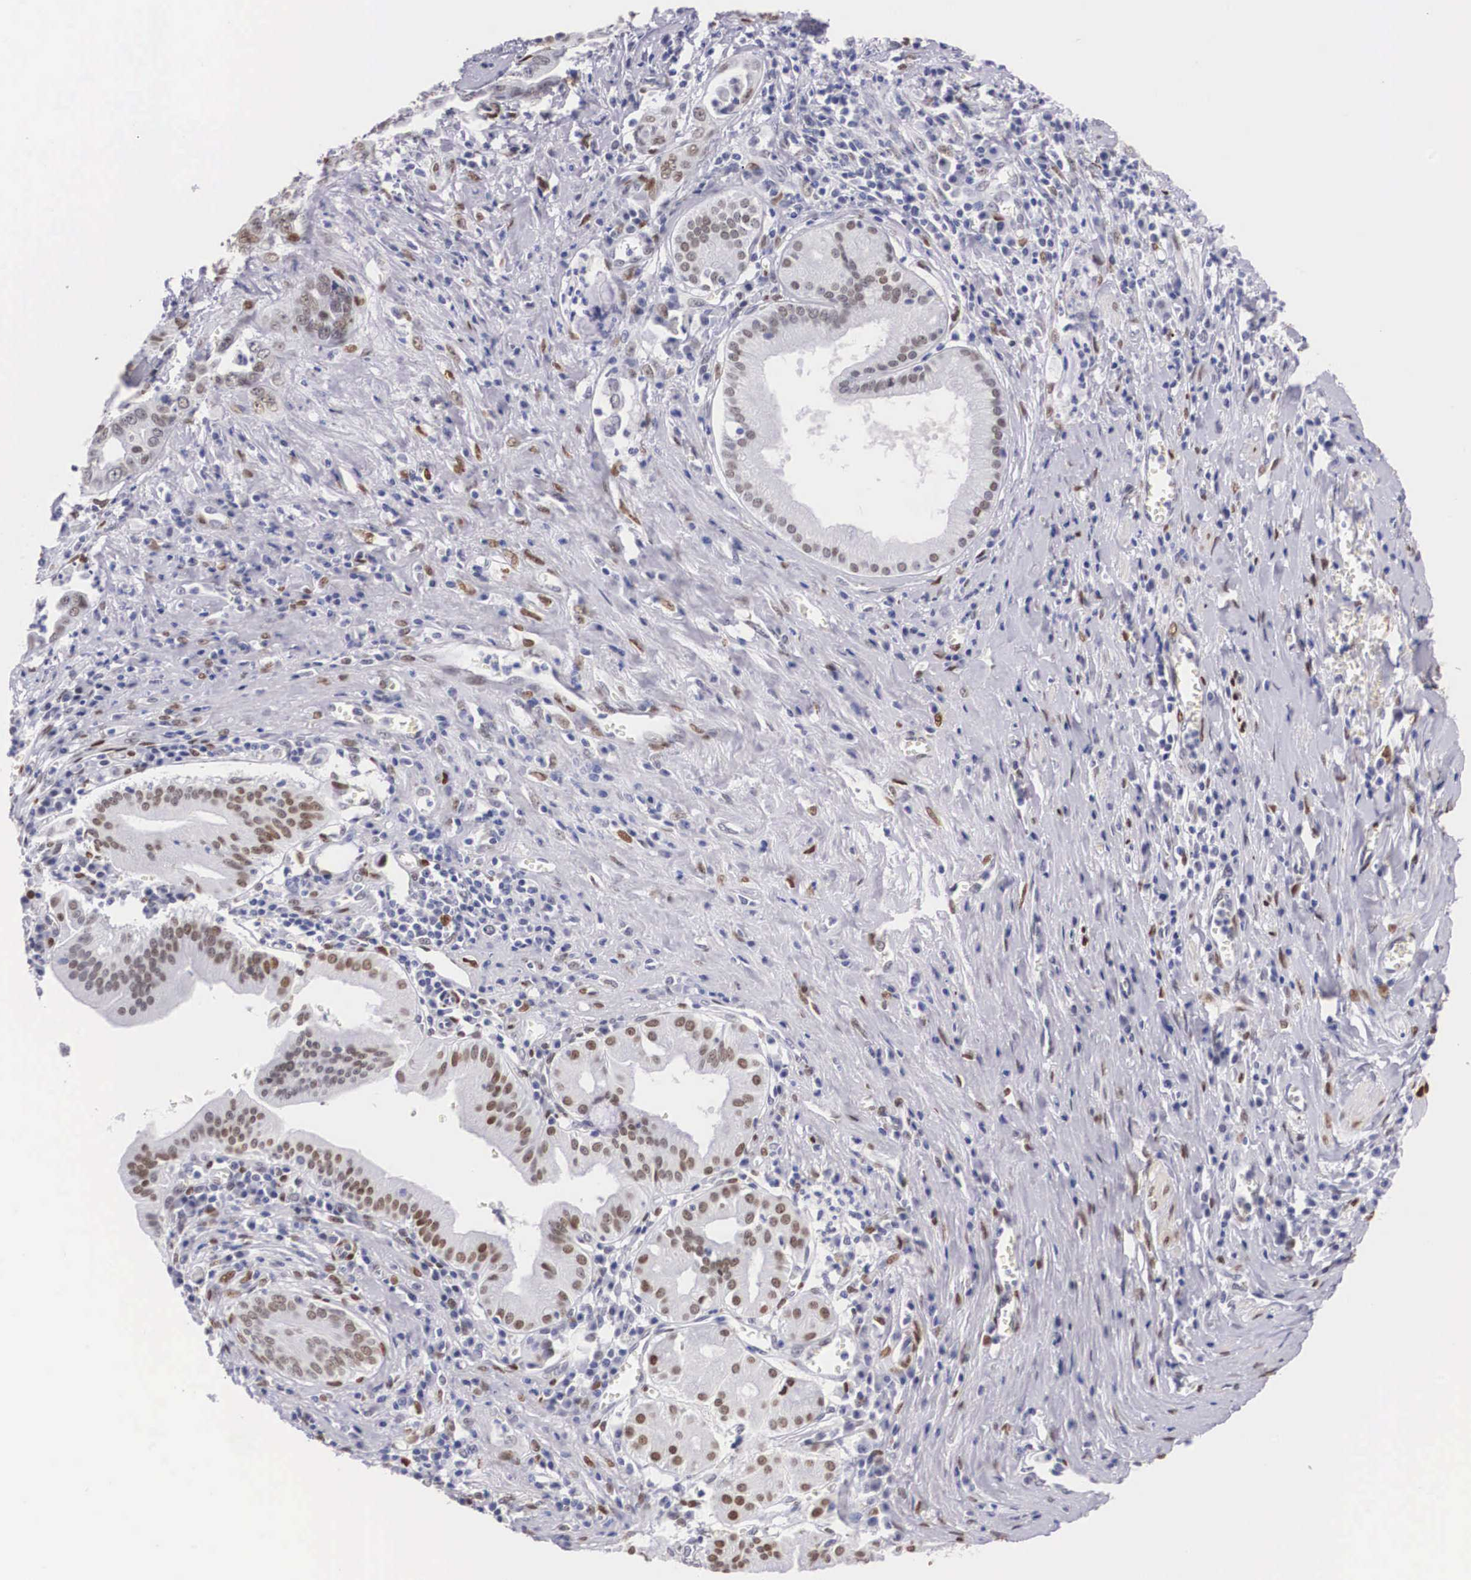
{"staining": {"intensity": "moderate", "quantity": "25%-75%", "location": "nuclear"}, "tissue": "pancreatic cancer", "cell_type": "Tumor cells", "image_type": "cancer", "snomed": [{"axis": "morphology", "description": "Adenocarcinoma, NOS"}, {"axis": "topography", "description": "Pancreas"}], "caption": "Immunohistochemical staining of human pancreatic cancer demonstrates moderate nuclear protein positivity in about 25%-75% of tumor cells.", "gene": "KHDRBS3", "patient": {"sex": "male", "age": 69}}